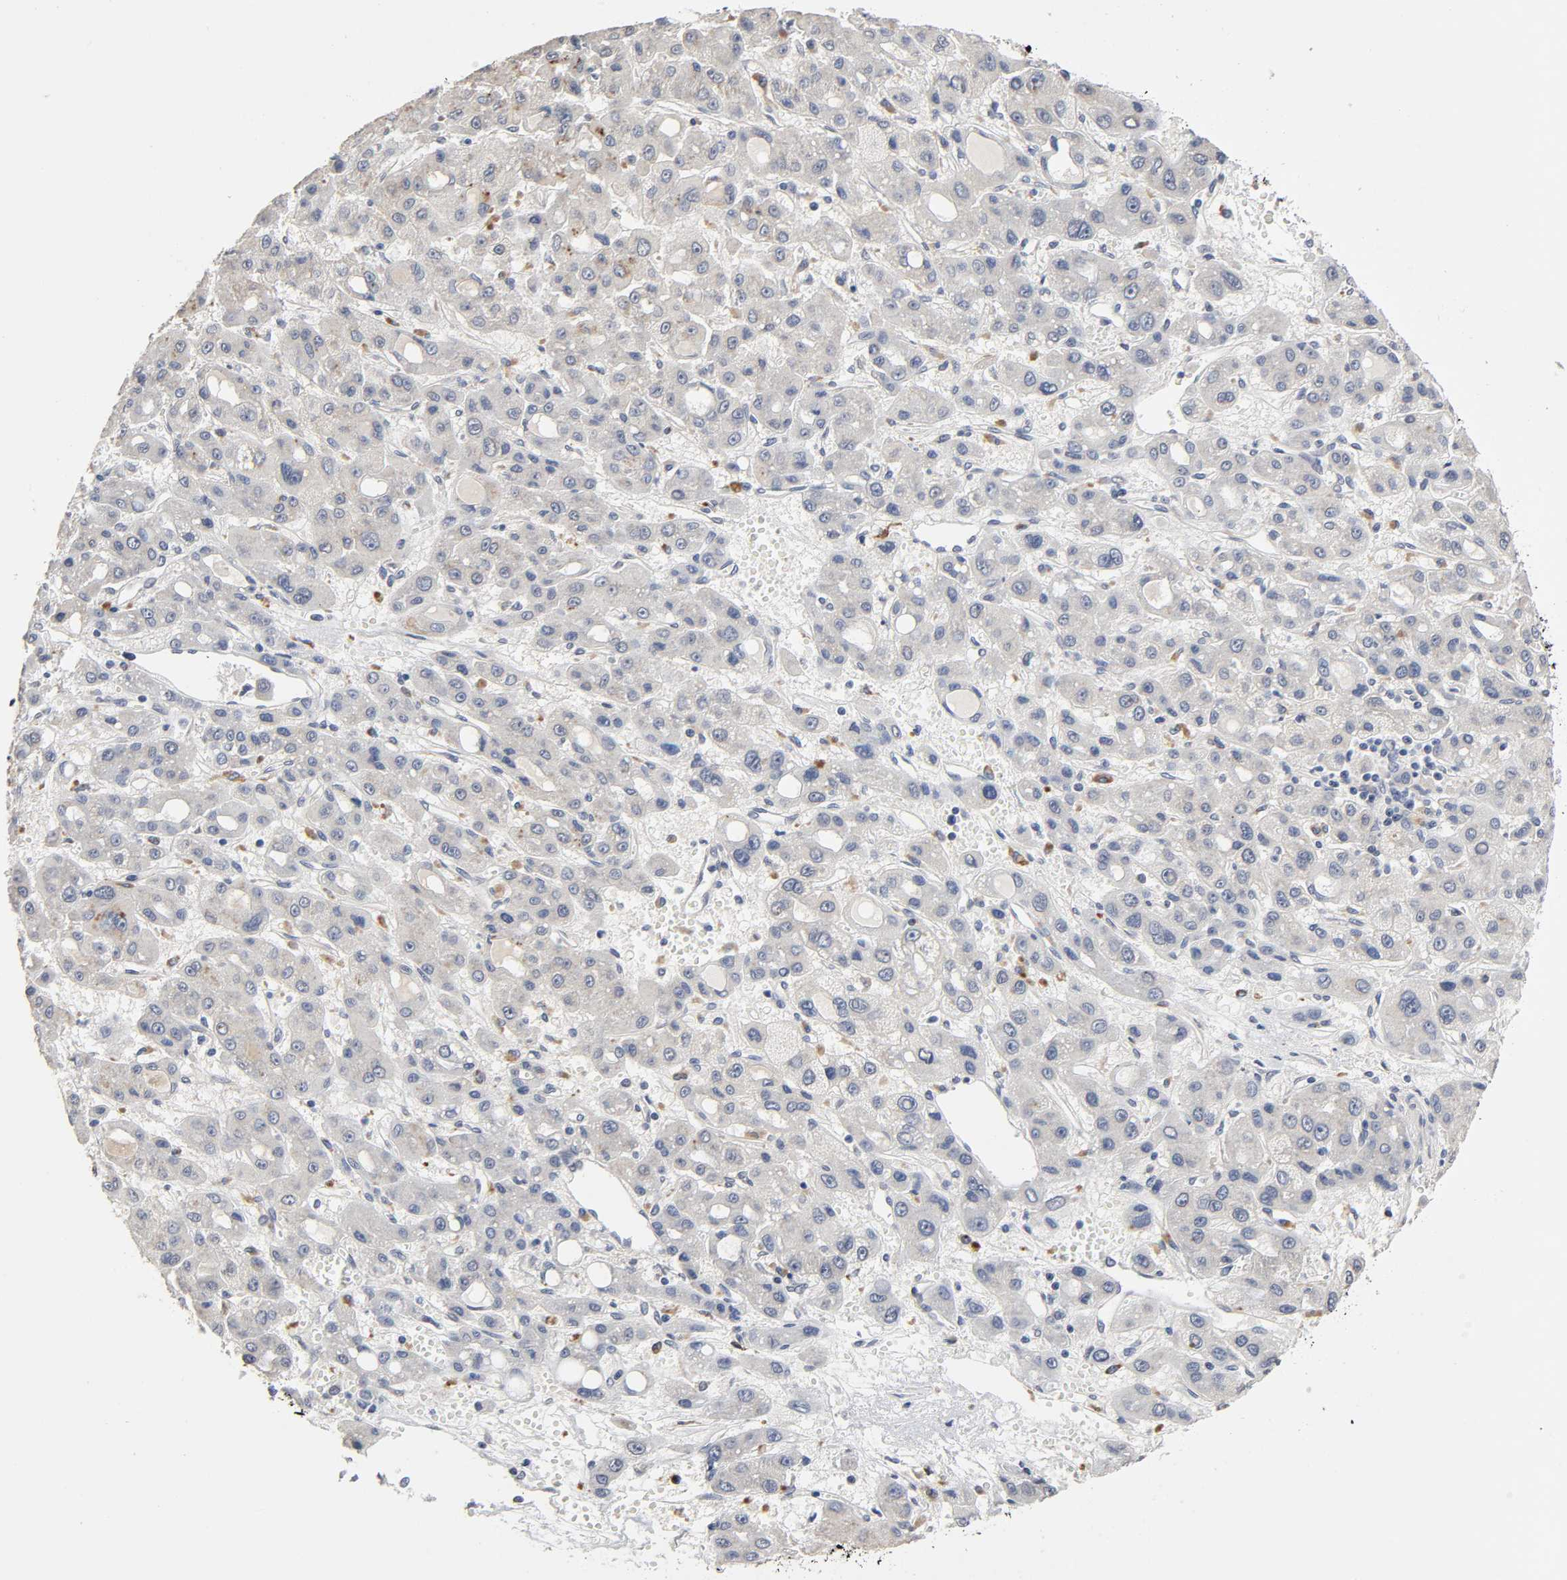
{"staining": {"intensity": "negative", "quantity": "none", "location": "none"}, "tissue": "liver cancer", "cell_type": "Tumor cells", "image_type": "cancer", "snomed": [{"axis": "morphology", "description": "Carcinoma, Hepatocellular, NOS"}, {"axis": "topography", "description": "Liver"}], "caption": "An immunohistochemistry (IHC) micrograph of liver cancer is shown. There is no staining in tumor cells of liver cancer.", "gene": "HDLBP", "patient": {"sex": "male", "age": 55}}